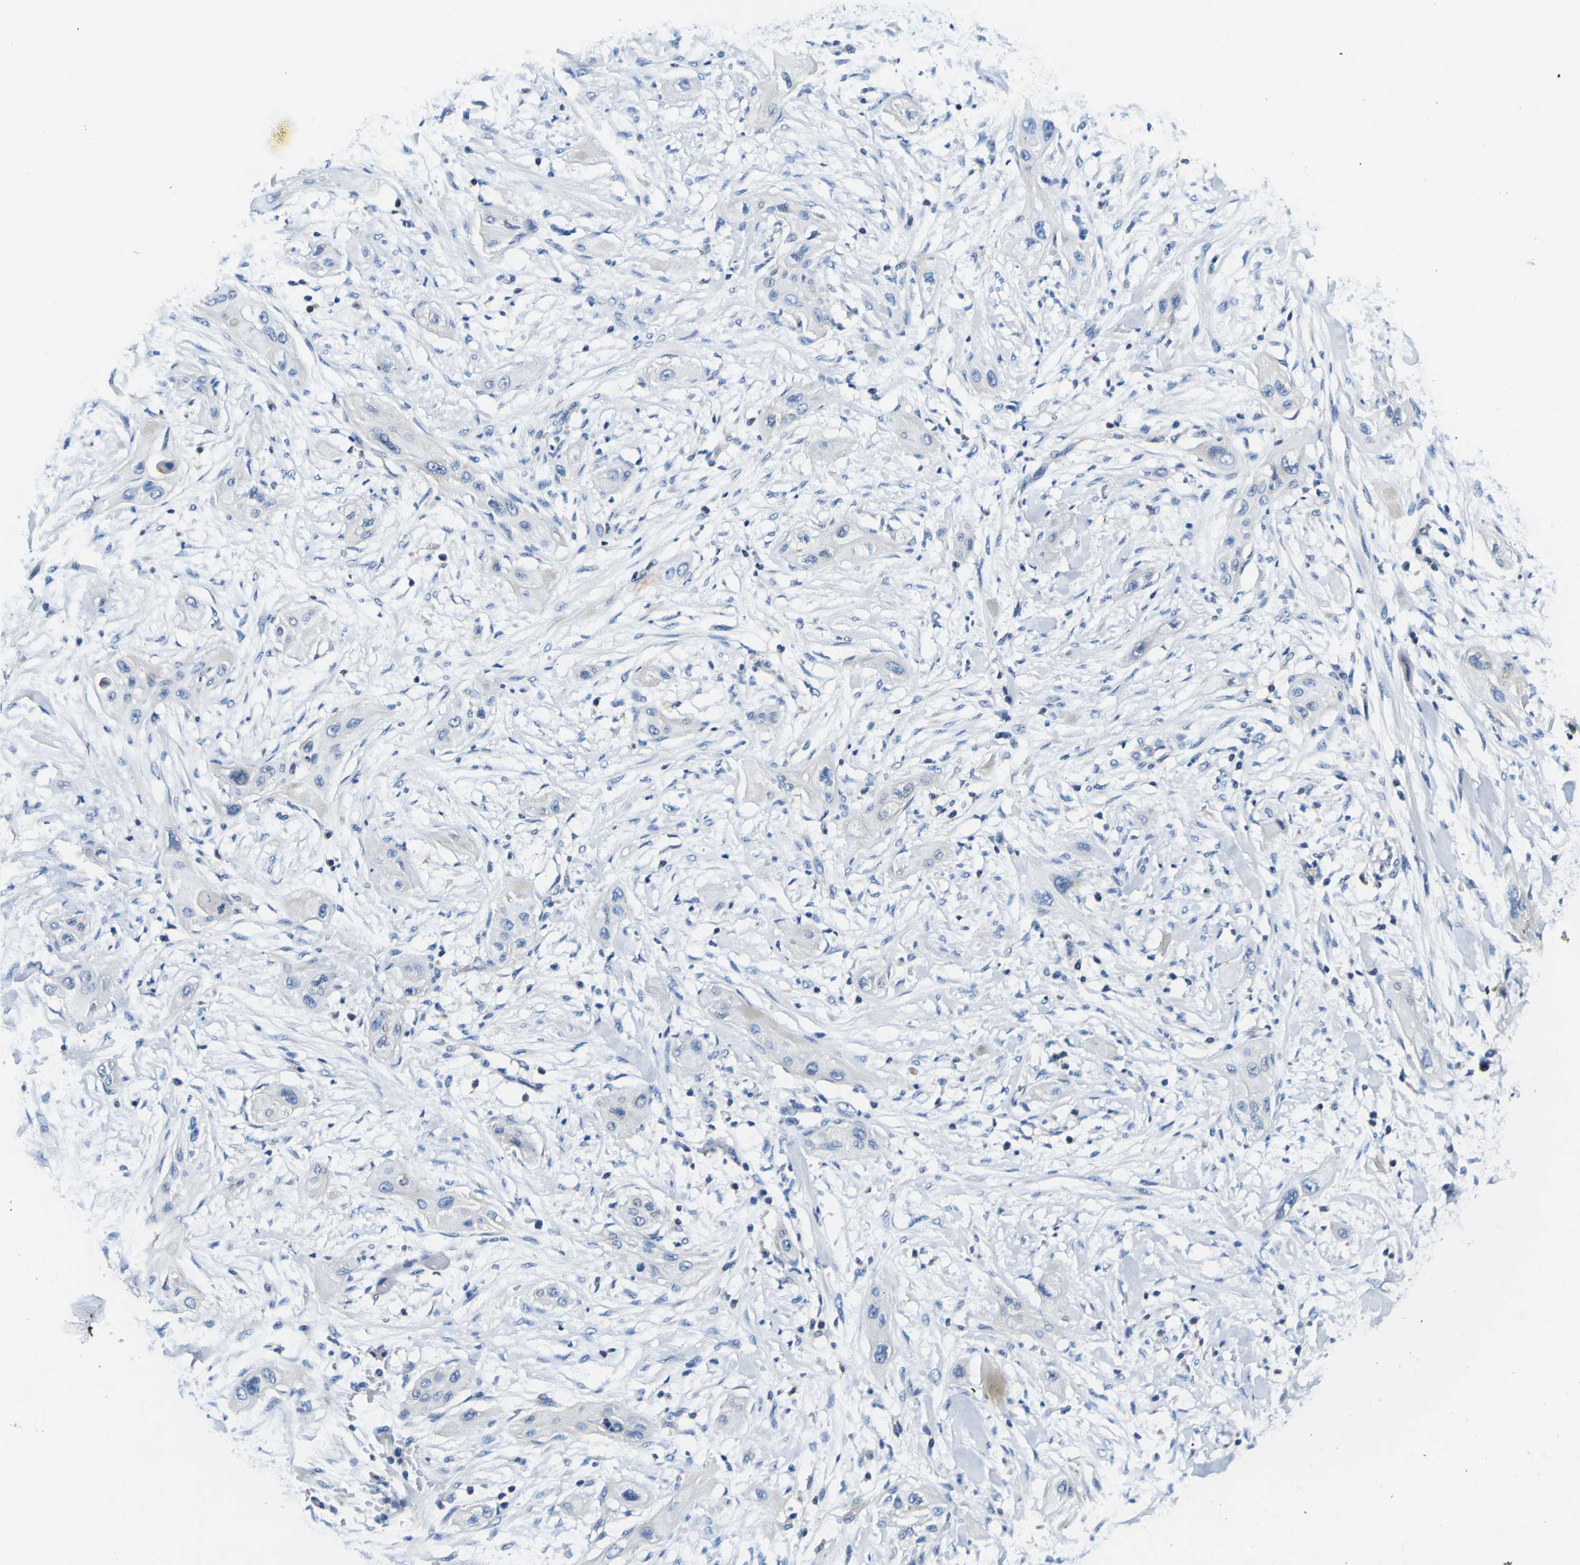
{"staining": {"intensity": "negative", "quantity": "none", "location": "none"}, "tissue": "lung cancer", "cell_type": "Tumor cells", "image_type": "cancer", "snomed": [{"axis": "morphology", "description": "Squamous cell carcinoma, NOS"}, {"axis": "topography", "description": "Lung"}], "caption": "Tumor cells are negative for protein expression in human lung squamous cell carcinoma. Brightfield microscopy of immunohistochemistry stained with DAB (brown) and hematoxylin (blue), captured at high magnification.", "gene": "CLSTN1", "patient": {"sex": "female", "age": 47}}